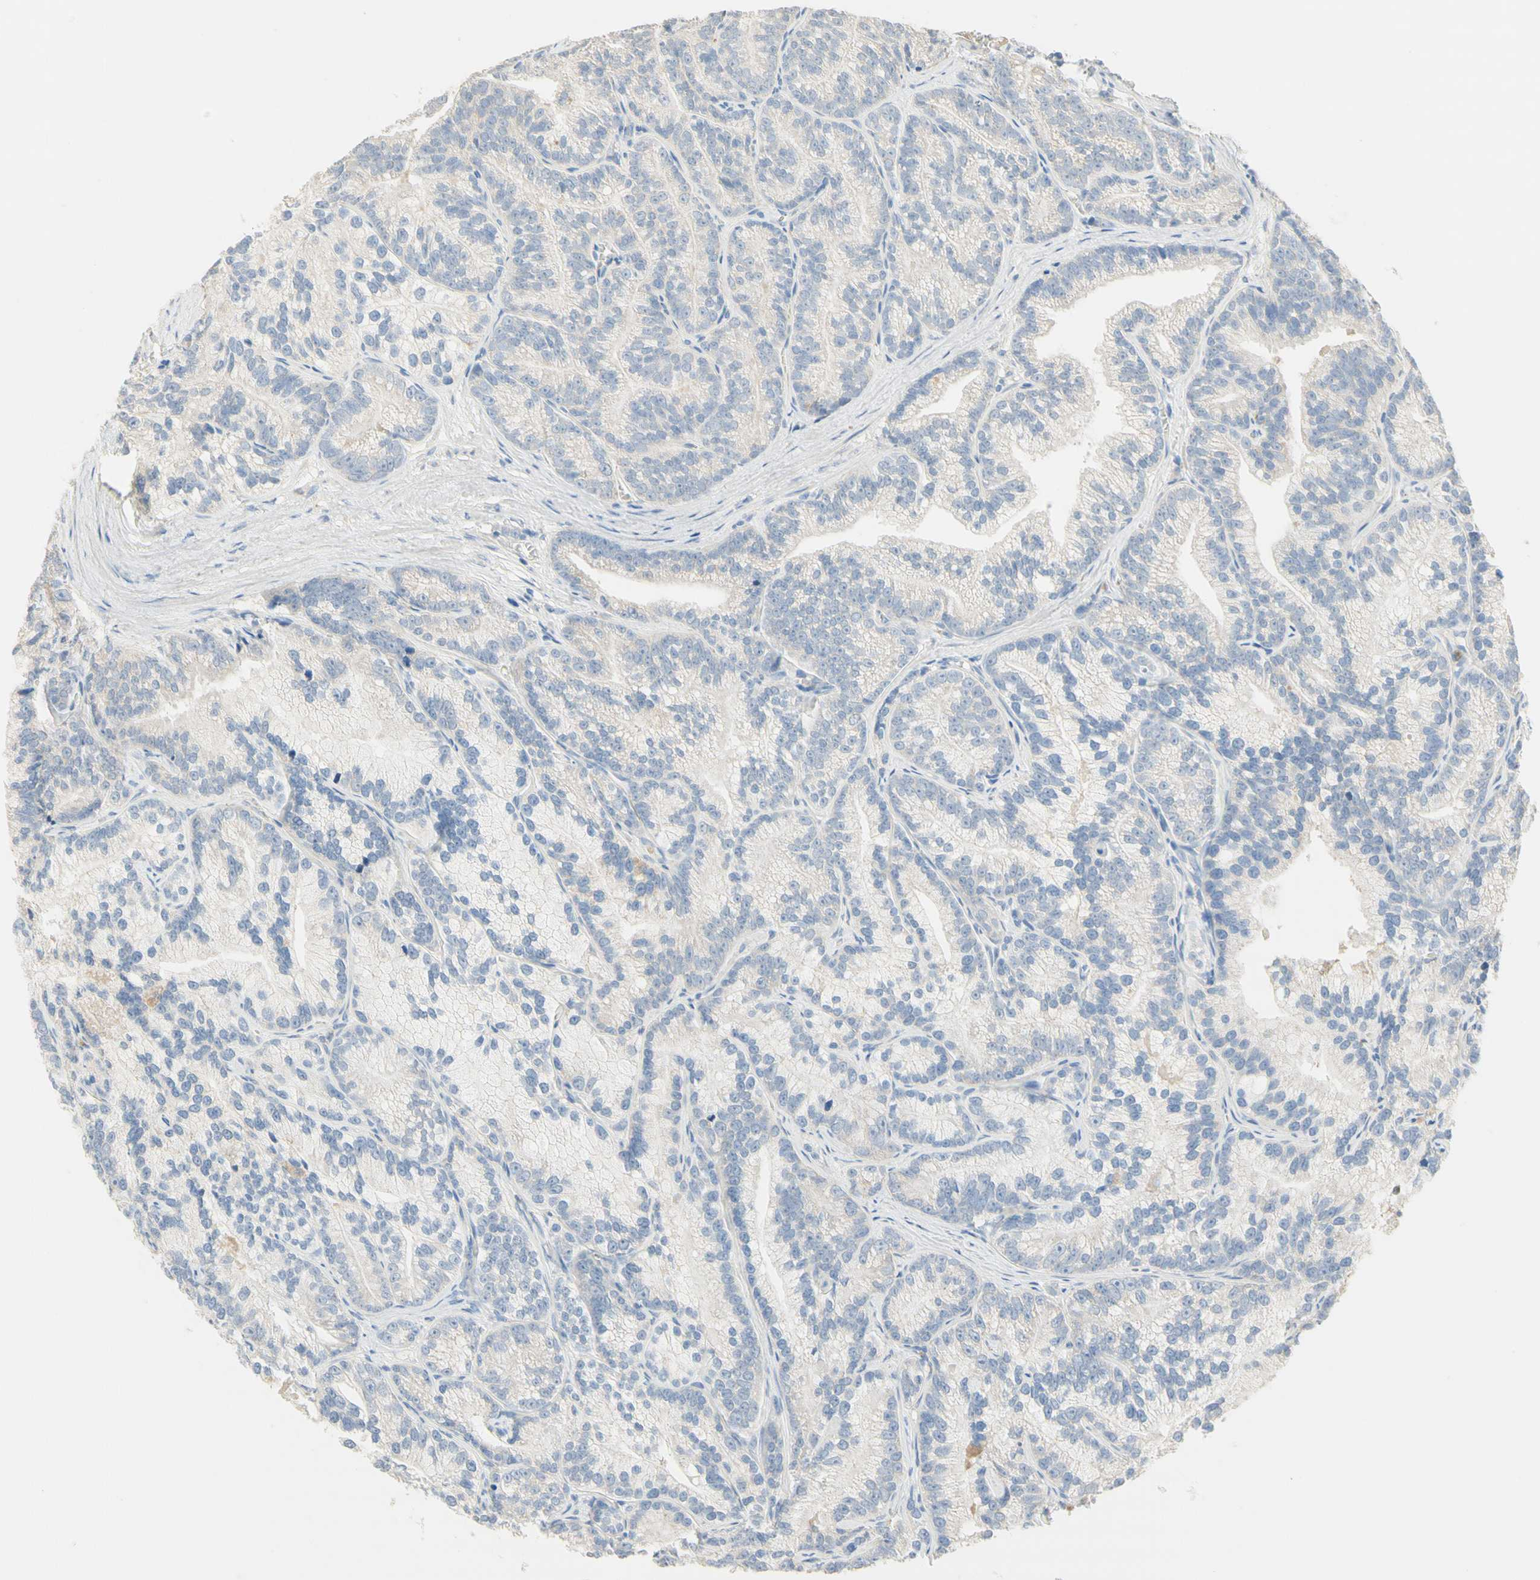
{"staining": {"intensity": "weak", "quantity": "25%-75%", "location": "cytoplasmic/membranous"}, "tissue": "prostate cancer", "cell_type": "Tumor cells", "image_type": "cancer", "snomed": [{"axis": "morphology", "description": "Adenocarcinoma, Low grade"}, {"axis": "topography", "description": "Prostate"}], "caption": "High-magnification brightfield microscopy of prostate cancer (adenocarcinoma (low-grade)) stained with DAB (3,3'-diaminobenzidine) (brown) and counterstained with hematoxylin (blue). tumor cells exhibit weak cytoplasmic/membranous expression is present in approximately25%-75% of cells. (Stains: DAB (3,3'-diaminobenzidine) in brown, nuclei in blue, Microscopy: brightfield microscopy at high magnification).", "gene": "NECTIN4", "patient": {"sex": "male", "age": 89}}